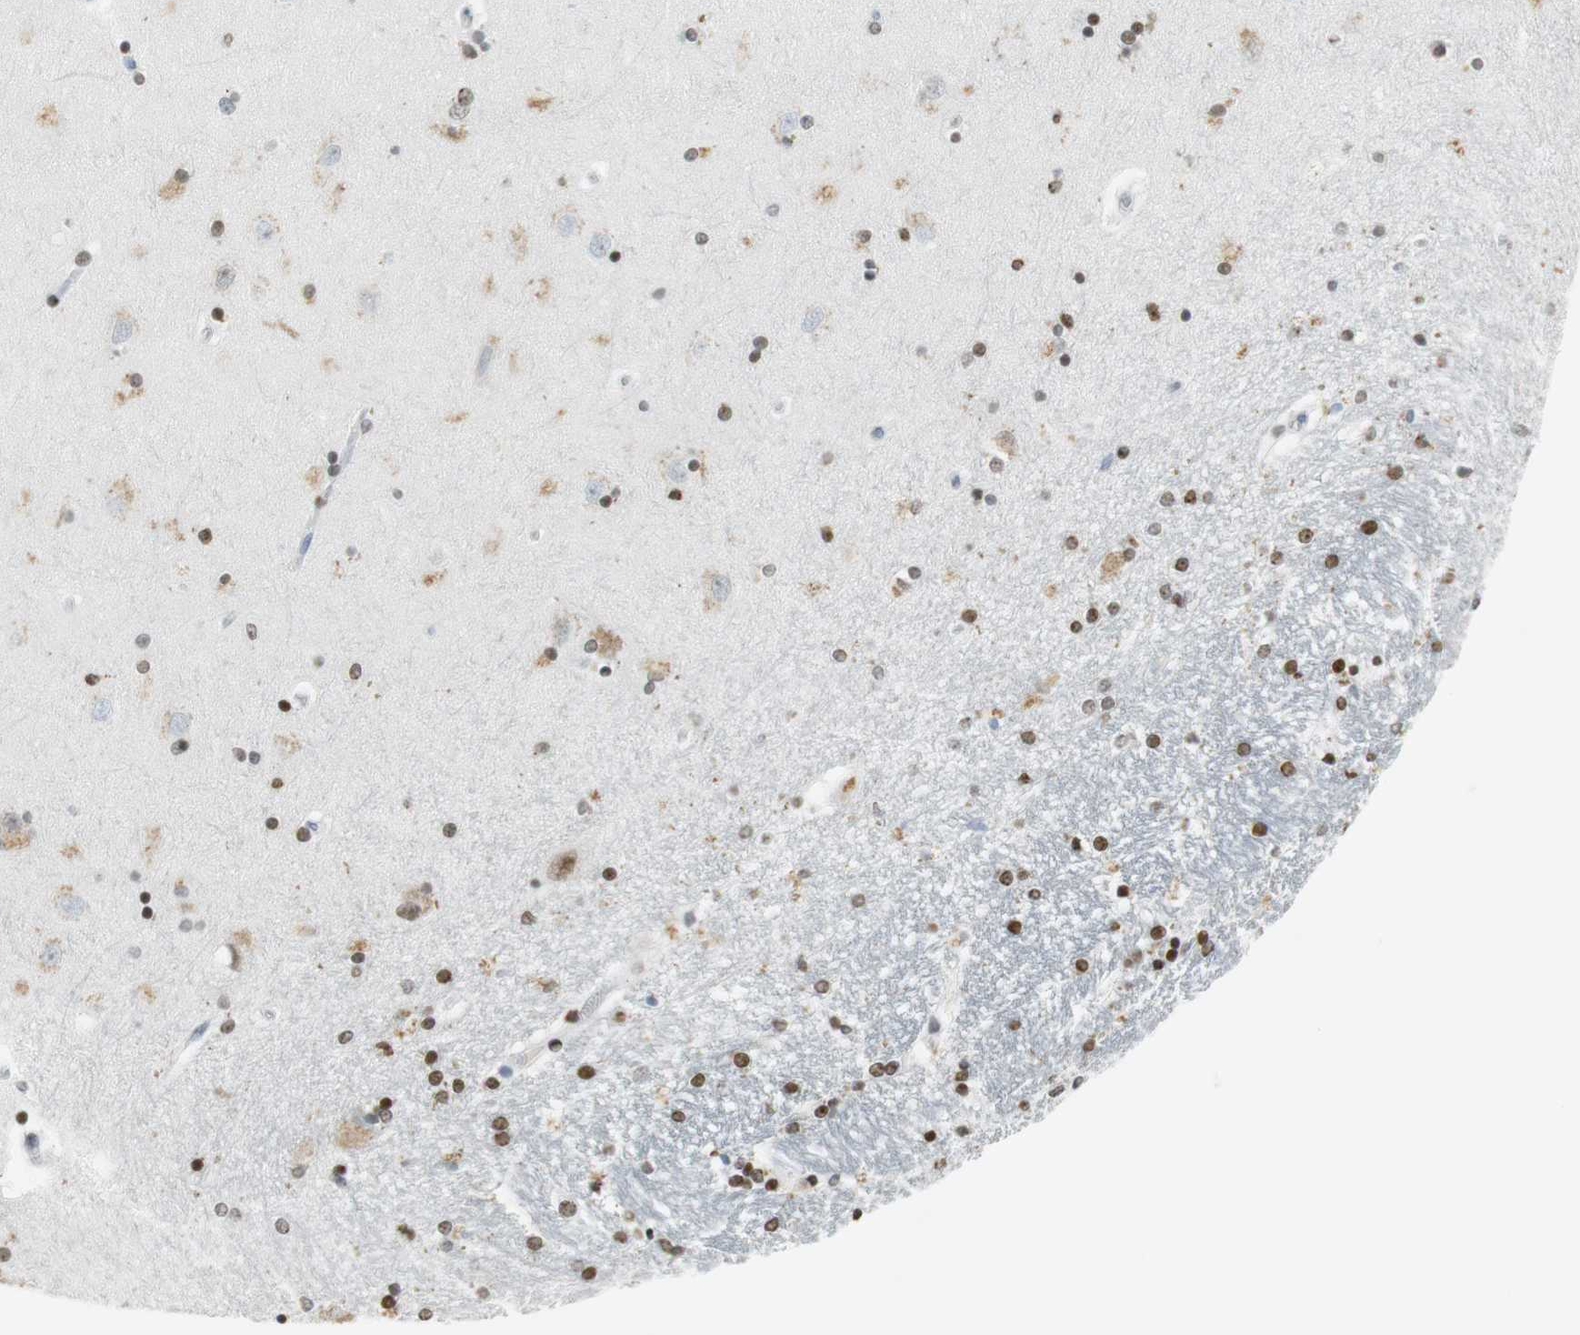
{"staining": {"intensity": "moderate", "quantity": ">75%", "location": "nuclear"}, "tissue": "hippocampus", "cell_type": "Glial cells", "image_type": "normal", "snomed": [{"axis": "morphology", "description": "Normal tissue, NOS"}, {"axis": "topography", "description": "Hippocampus"}], "caption": "IHC staining of benign hippocampus, which shows medium levels of moderate nuclear expression in approximately >75% of glial cells indicating moderate nuclear protein positivity. The staining was performed using DAB (3,3'-diaminobenzidine) (brown) for protein detection and nuclei were counterstained in hematoxylin (blue).", "gene": "BMI1", "patient": {"sex": "female", "age": 54}}